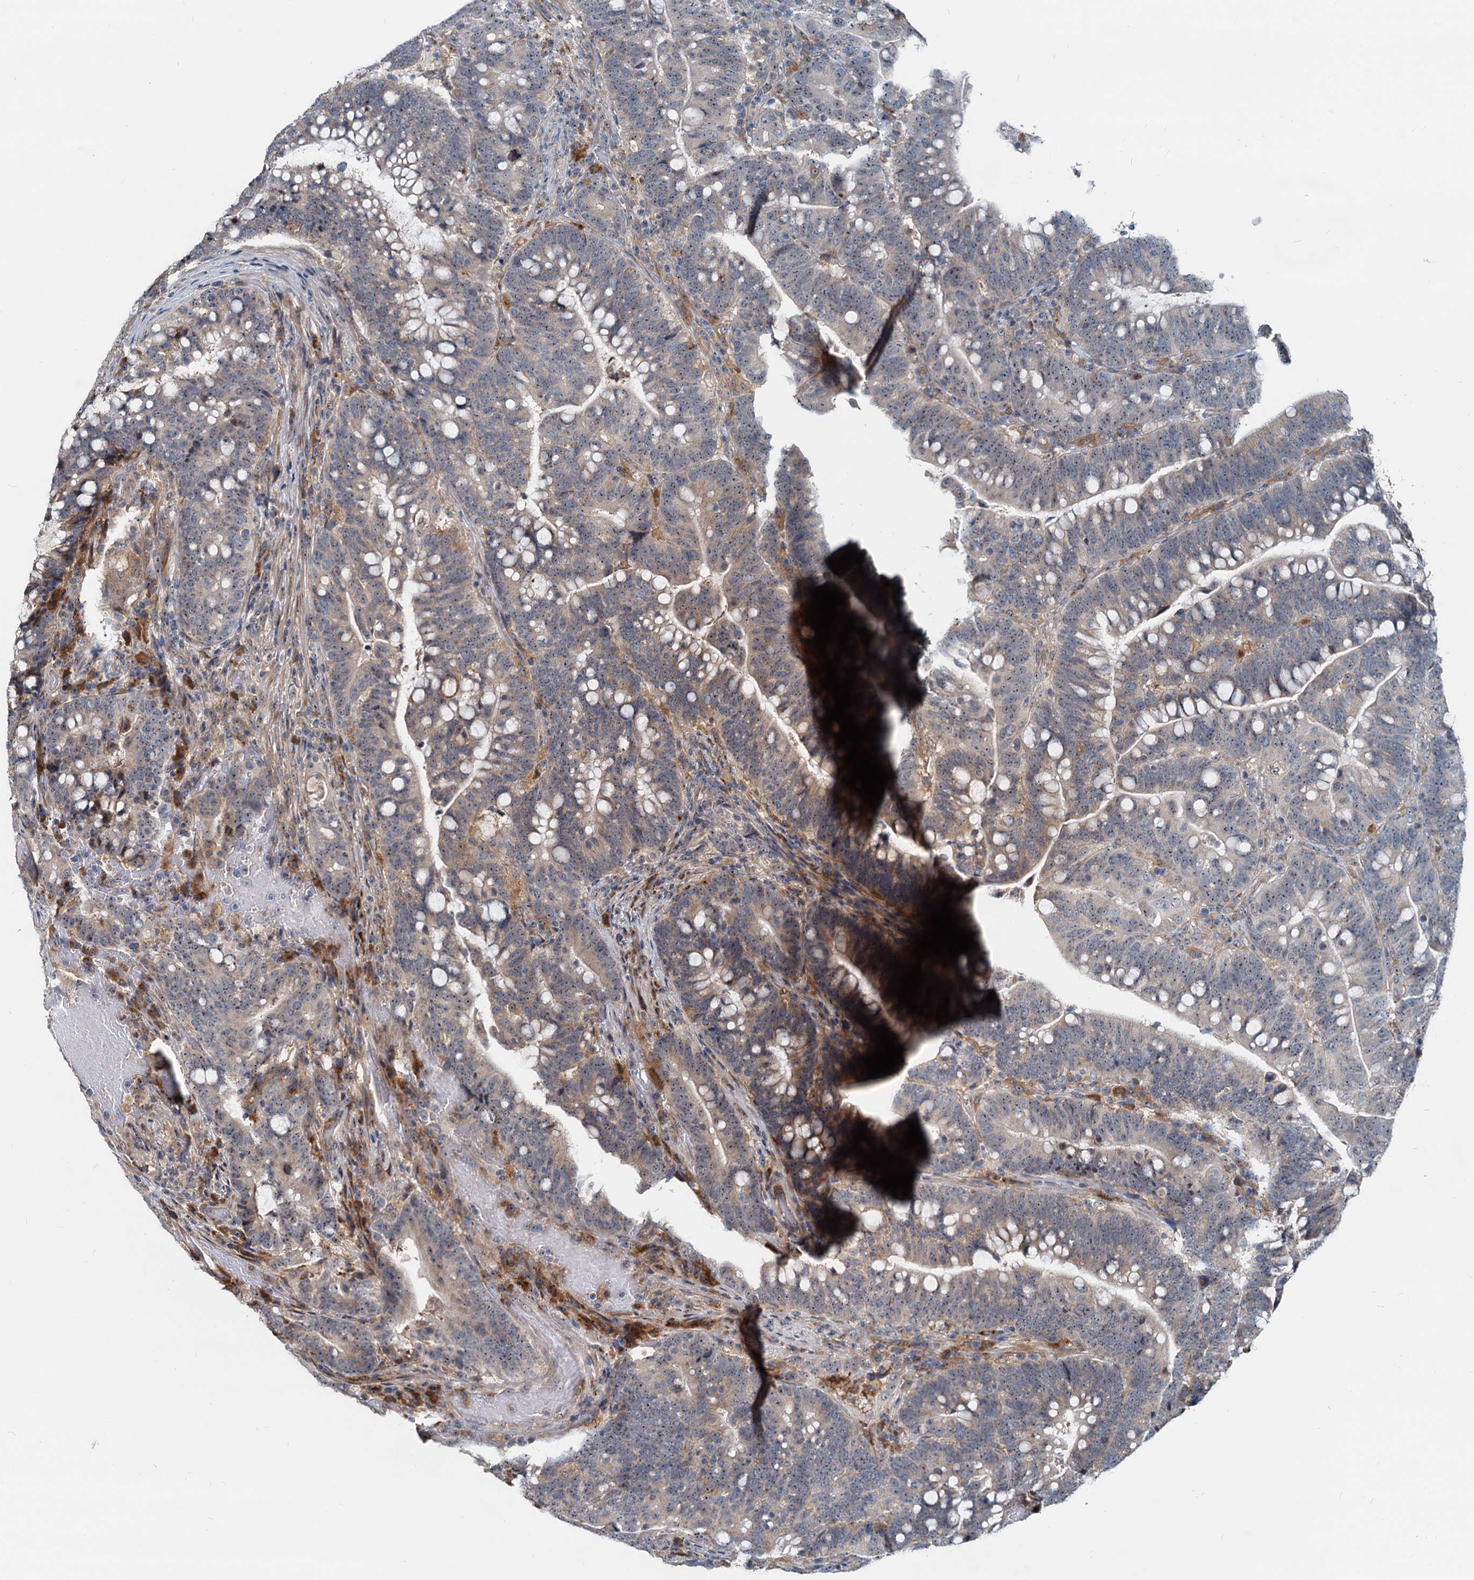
{"staining": {"intensity": "moderate", "quantity": "25%-75%", "location": "cytoplasmic/membranous"}, "tissue": "colorectal cancer", "cell_type": "Tumor cells", "image_type": "cancer", "snomed": [{"axis": "morphology", "description": "Normal tissue, NOS"}, {"axis": "morphology", "description": "Adenocarcinoma, NOS"}, {"axis": "topography", "description": "Colon"}], "caption": "The immunohistochemical stain highlights moderate cytoplasmic/membranous positivity in tumor cells of colorectal adenocarcinoma tissue.", "gene": "RGS7BP", "patient": {"sex": "female", "age": 66}}